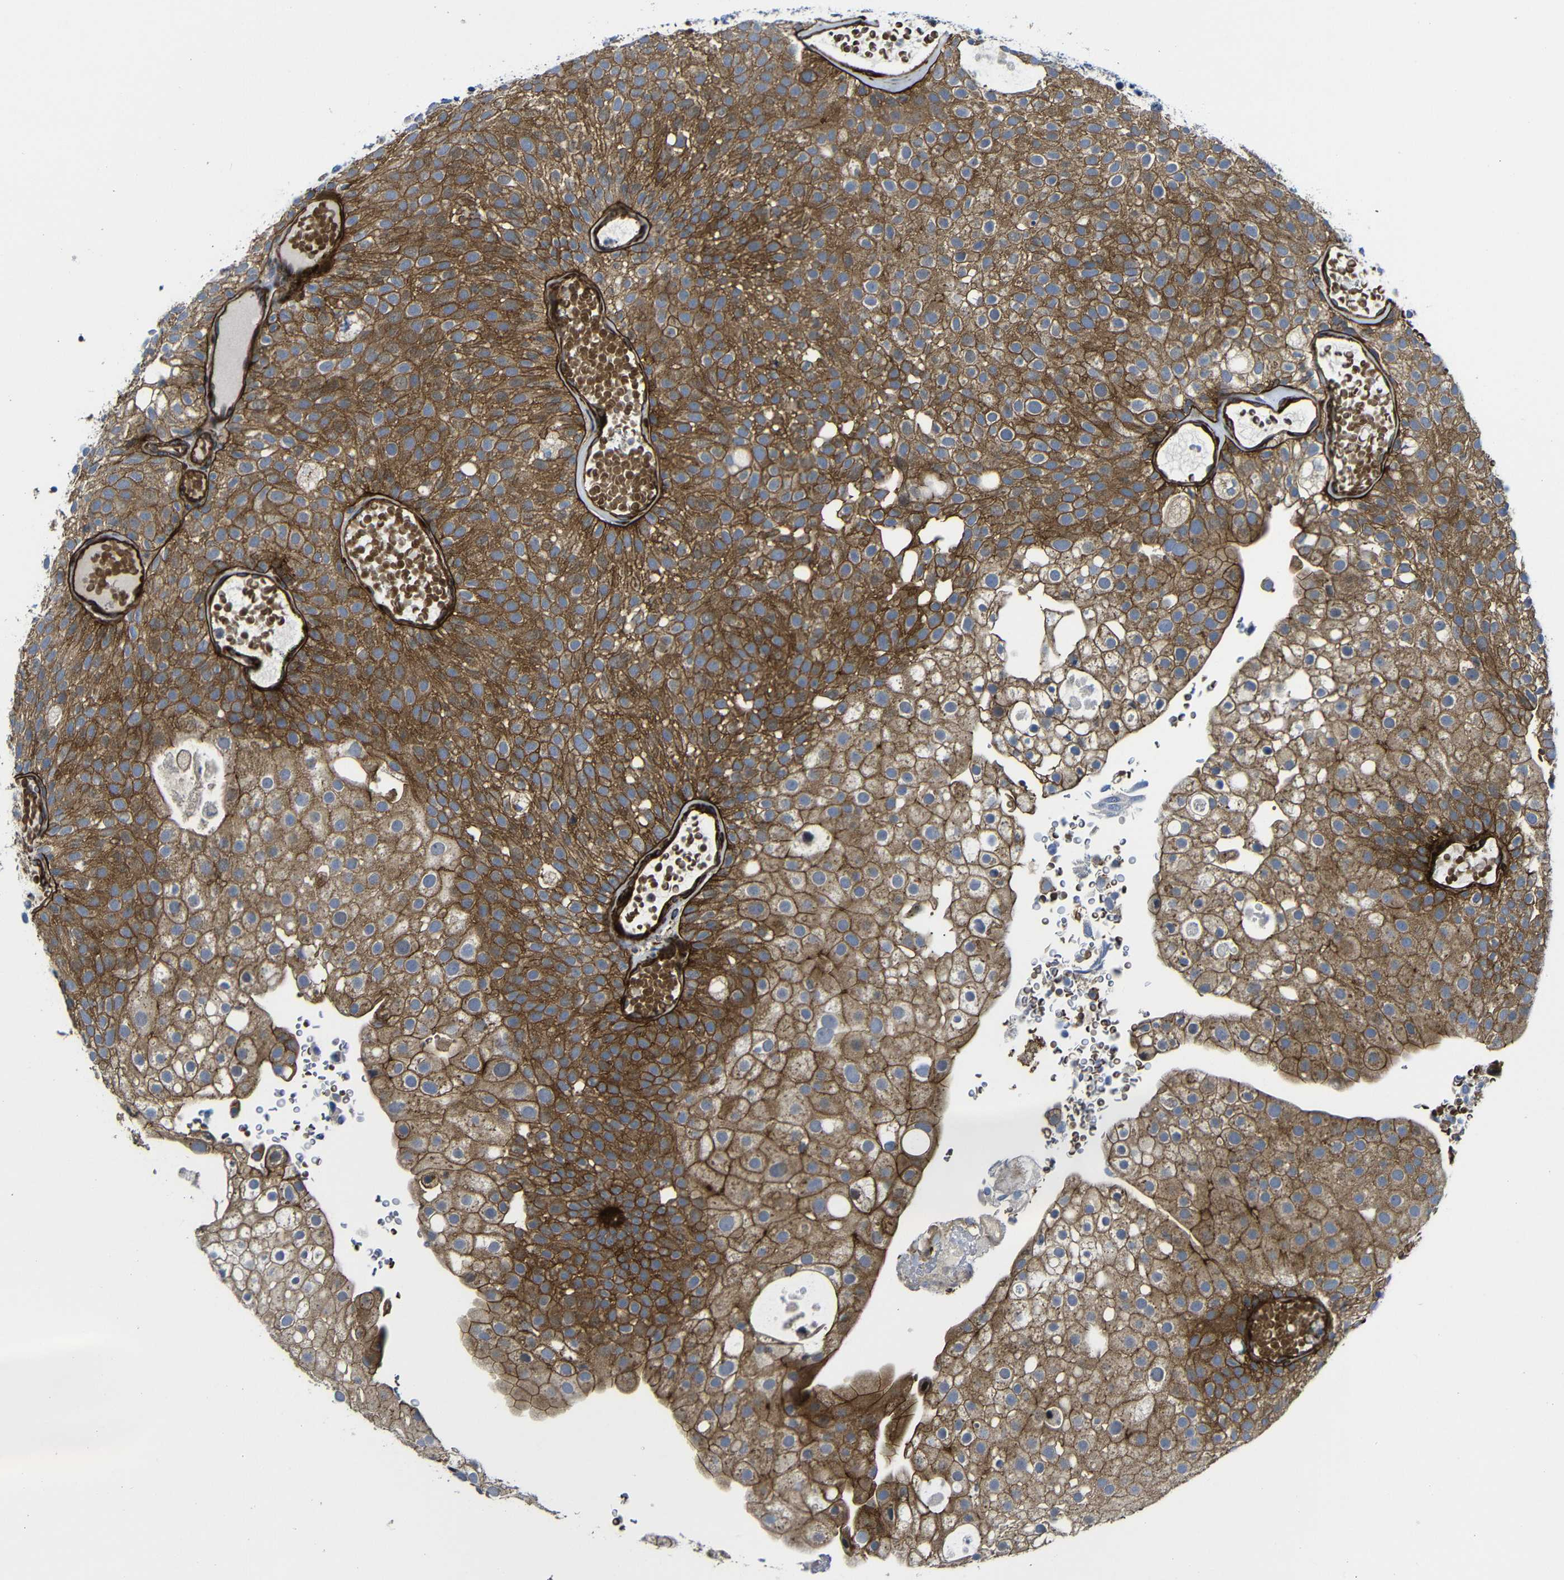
{"staining": {"intensity": "moderate", "quantity": ">75%", "location": "cytoplasmic/membranous"}, "tissue": "urothelial cancer", "cell_type": "Tumor cells", "image_type": "cancer", "snomed": [{"axis": "morphology", "description": "Urothelial carcinoma, Low grade"}, {"axis": "topography", "description": "Urinary bladder"}], "caption": "Low-grade urothelial carcinoma tissue demonstrates moderate cytoplasmic/membranous positivity in approximately >75% of tumor cells", "gene": "PARP14", "patient": {"sex": "male", "age": 78}}